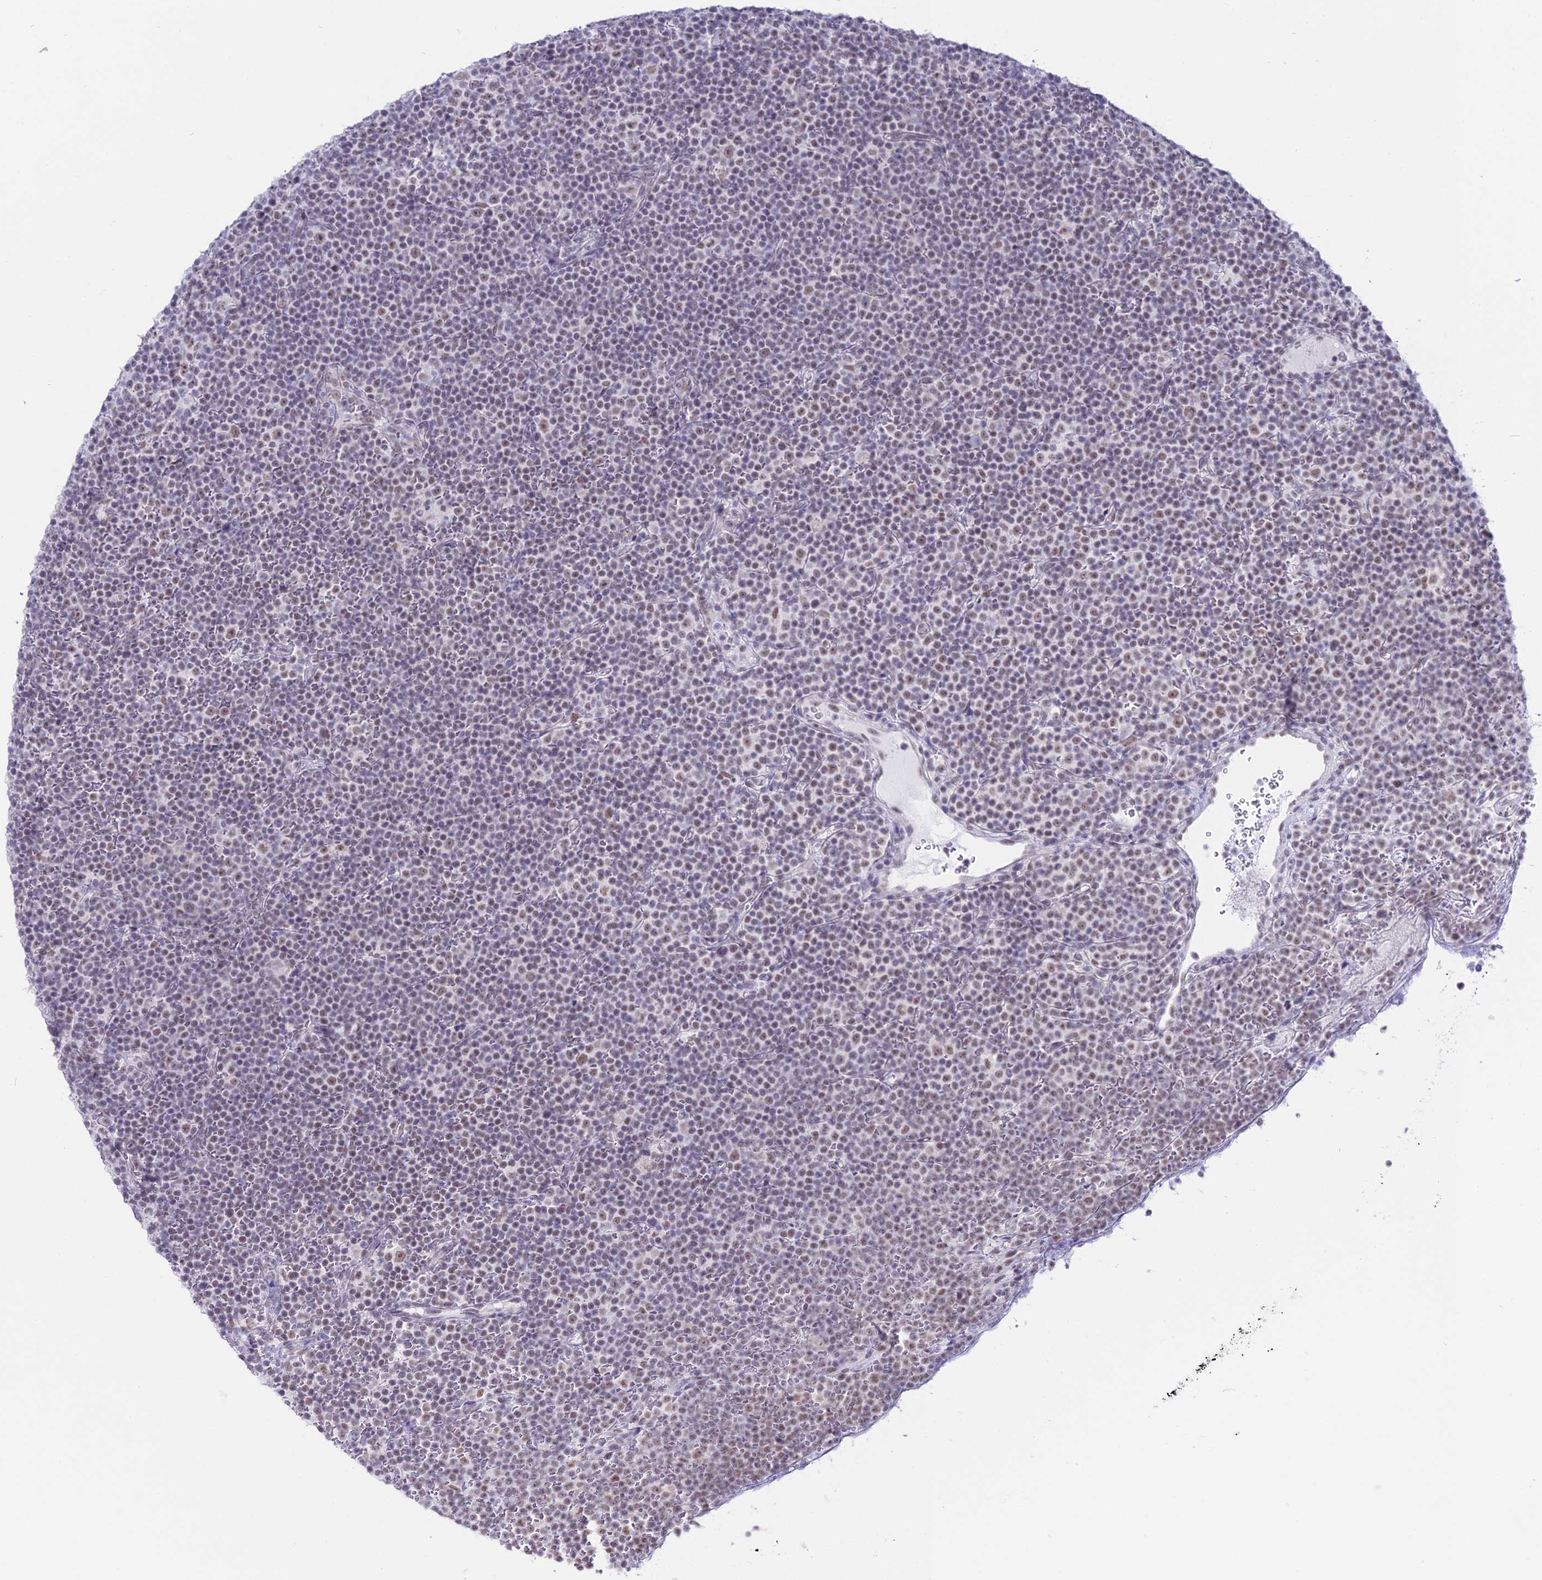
{"staining": {"intensity": "weak", "quantity": "<25%", "location": "nuclear"}, "tissue": "lymphoma", "cell_type": "Tumor cells", "image_type": "cancer", "snomed": [{"axis": "morphology", "description": "Malignant lymphoma, non-Hodgkin's type, Low grade"}, {"axis": "topography", "description": "Lymph node"}], "caption": "Human malignant lymphoma, non-Hodgkin's type (low-grade) stained for a protein using immunohistochemistry (IHC) reveals no positivity in tumor cells.", "gene": "RBM12", "patient": {"sex": "female", "age": 67}}